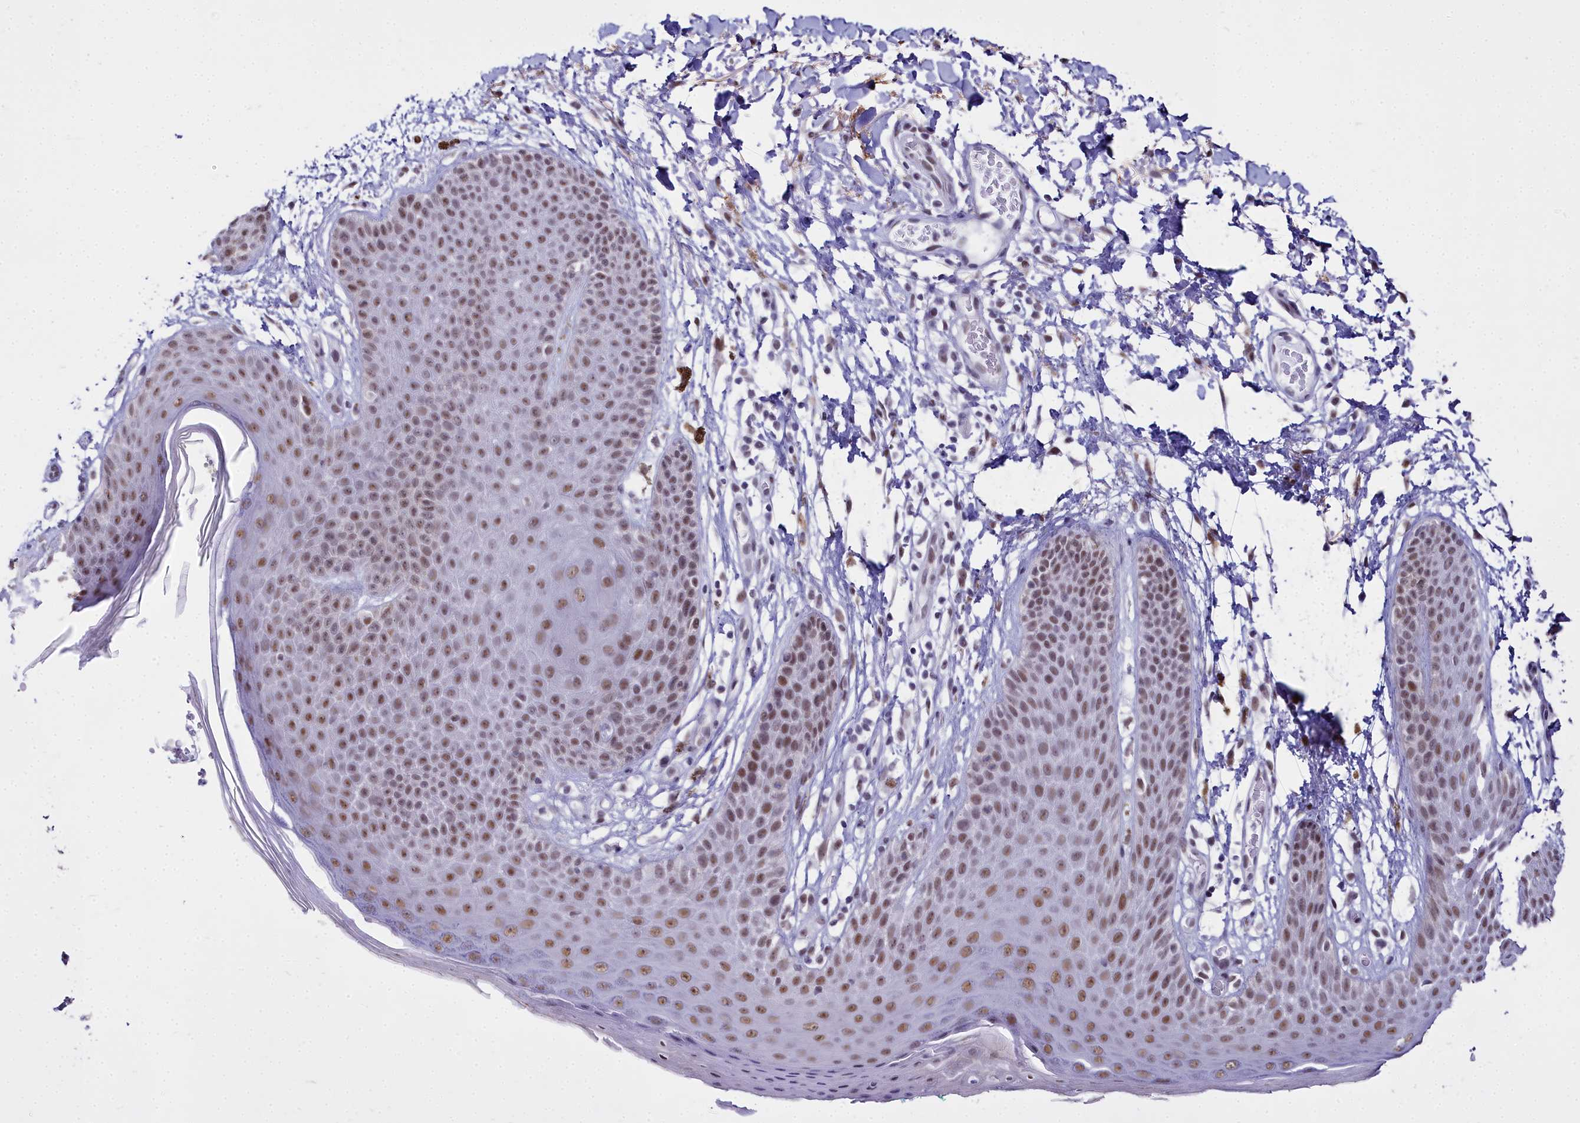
{"staining": {"intensity": "moderate", "quantity": ">75%", "location": "nuclear"}, "tissue": "skin", "cell_type": "Epidermal cells", "image_type": "normal", "snomed": [{"axis": "morphology", "description": "Normal tissue, NOS"}, {"axis": "topography", "description": "Anal"}], "caption": "Immunohistochemical staining of unremarkable human skin shows >75% levels of moderate nuclear protein staining in about >75% of epidermal cells. The staining was performed using DAB (3,3'-diaminobenzidine), with brown indicating positive protein expression. Nuclei are stained blue with hematoxylin.", "gene": "RBM12", "patient": {"sex": "male", "age": 74}}